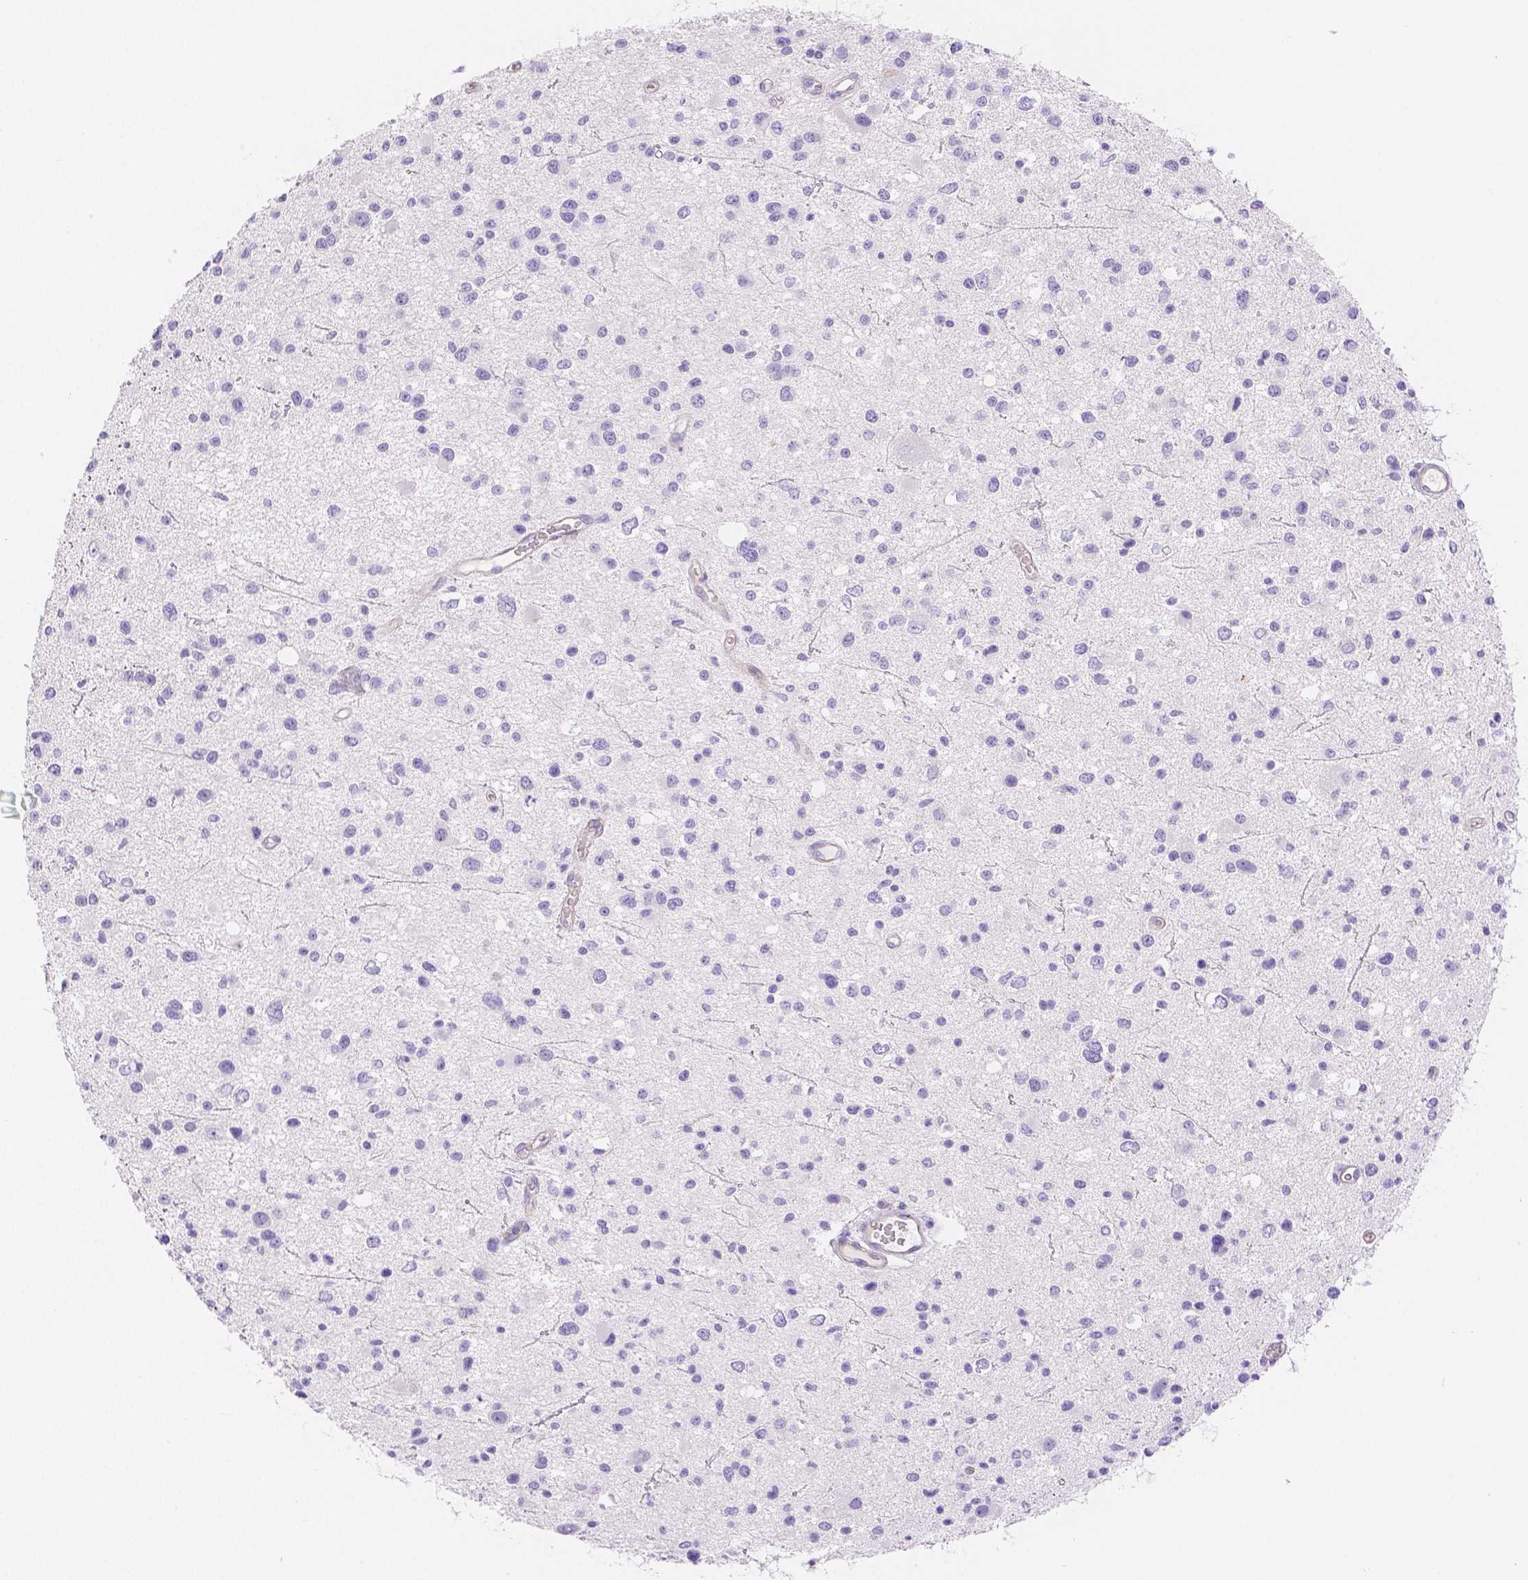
{"staining": {"intensity": "negative", "quantity": "none", "location": "none"}, "tissue": "glioma", "cell_type": "Tumor cells", "image_type": "cancer", "snomed": [{"axis": "morphology", "description": "Glioma, malignant, Low grade"}, {"axis": "topography", "description": "Brain"}], "caption": "This histopathology image is of malignant glioma (low-grade) stained with immunohistochemistry (IHC) to label a protein in brown with the nuclei are counter-stained blue. There is no staining in tumor cells.", "gene": "SLC27A5", "patient": {"sex": "male", "age": 43}}